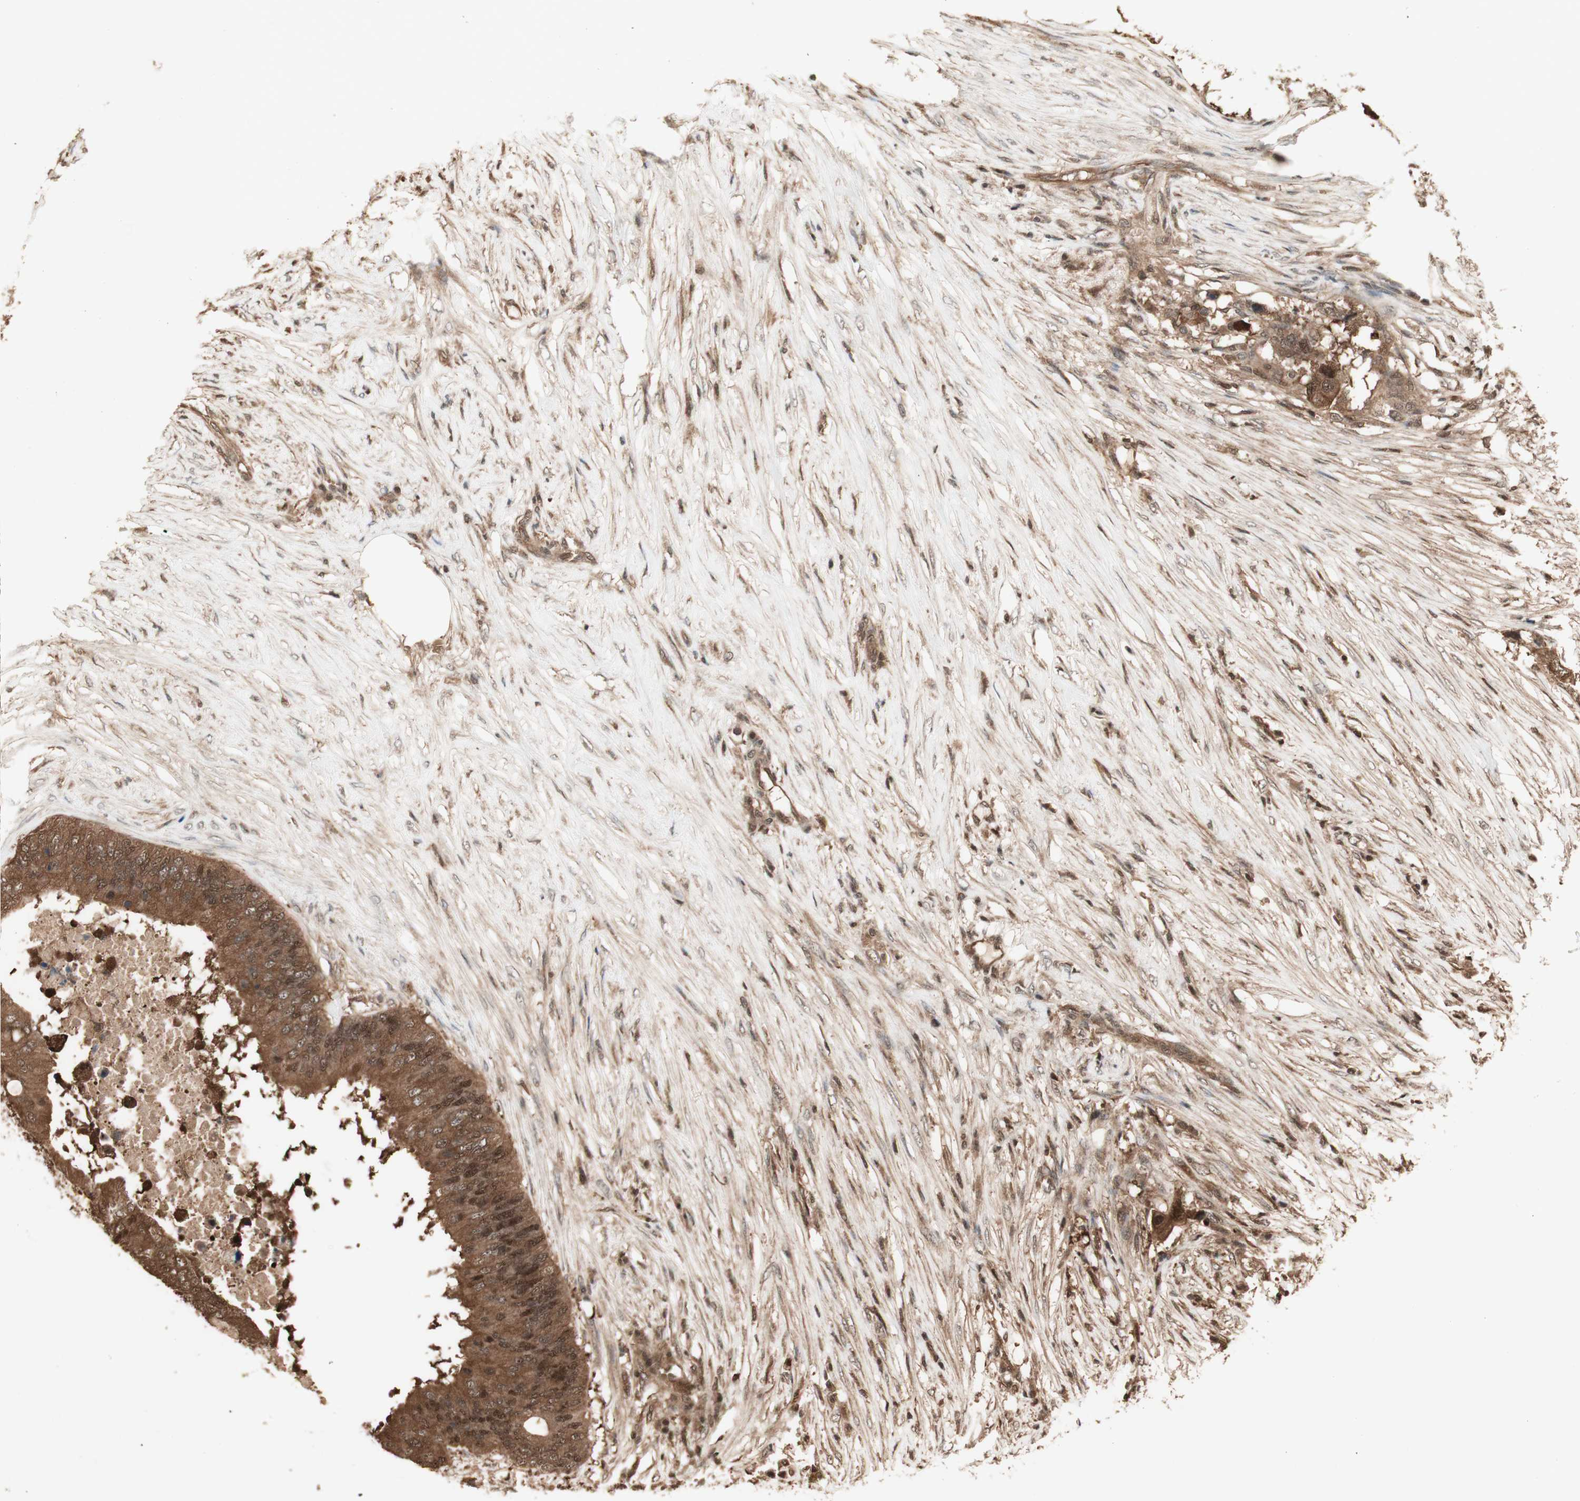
{"staining": {"intensity": "moderate", "quantity": ">75%", "location": "cytoplasmic/membranous,nuclear"}, "tissue": "colorectal cancer", "cell_type": "Tumor cells", "image_type": "cancer", "snomed": [{"axis": "morphology", "description": "Adenocarcinoma, NOS"}, {"axis": "topography", "description": "Colon"}], "caption": "Protein expression by immunohistochemistry (IHC) exhibits moderate cytoplasmic/membranous and nuclear positivity in about >75% of tumor cells in colorectal cancer (adenocarcinoma). (IHC, brightfield microscopy, high magnification).", "gene": "YWHAB", "patient": {"sex": "male", "age": 71}}